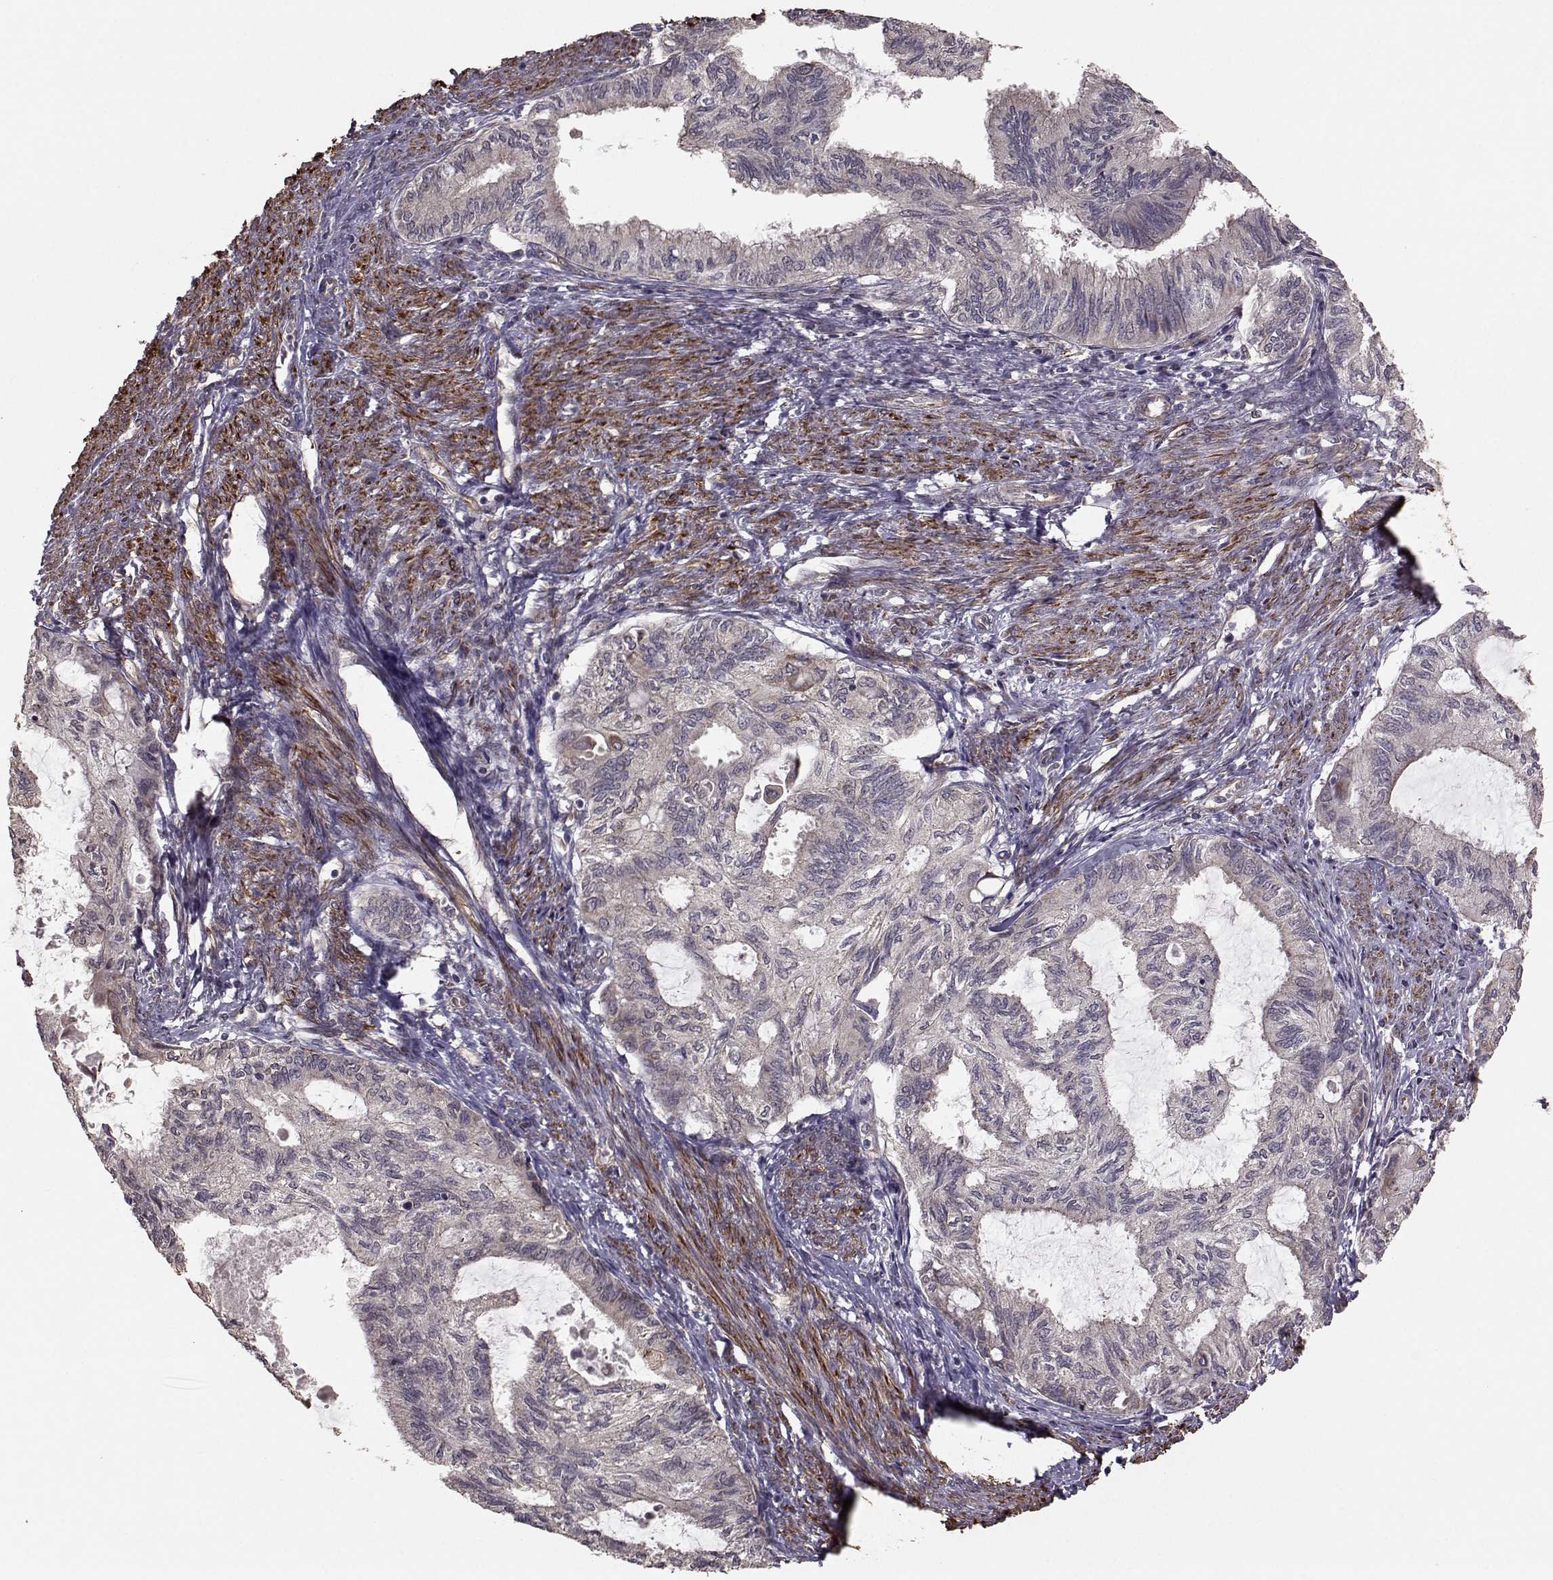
{"staining": {"intensity": "negative", "quantity": "none", "location": "none"}, "tissue": "endometrial cancer", "cell_type": "Tumor cells", "image_type": "cancer", "snomed": [{"axis": "morphology", "description": "Adenocarcinoma, NOS"}, {"axis": "topography", "description": "Endometrium"}], "caption": "Immunohistochemistry photomicrograph of neoplastic tissue: human adenocarcinoma (endometrial) stained with DAB displays no significant protein positivity in tumor cells.", "gene": "TRIP10", "patient": {"sex": "female", "age": 86}}